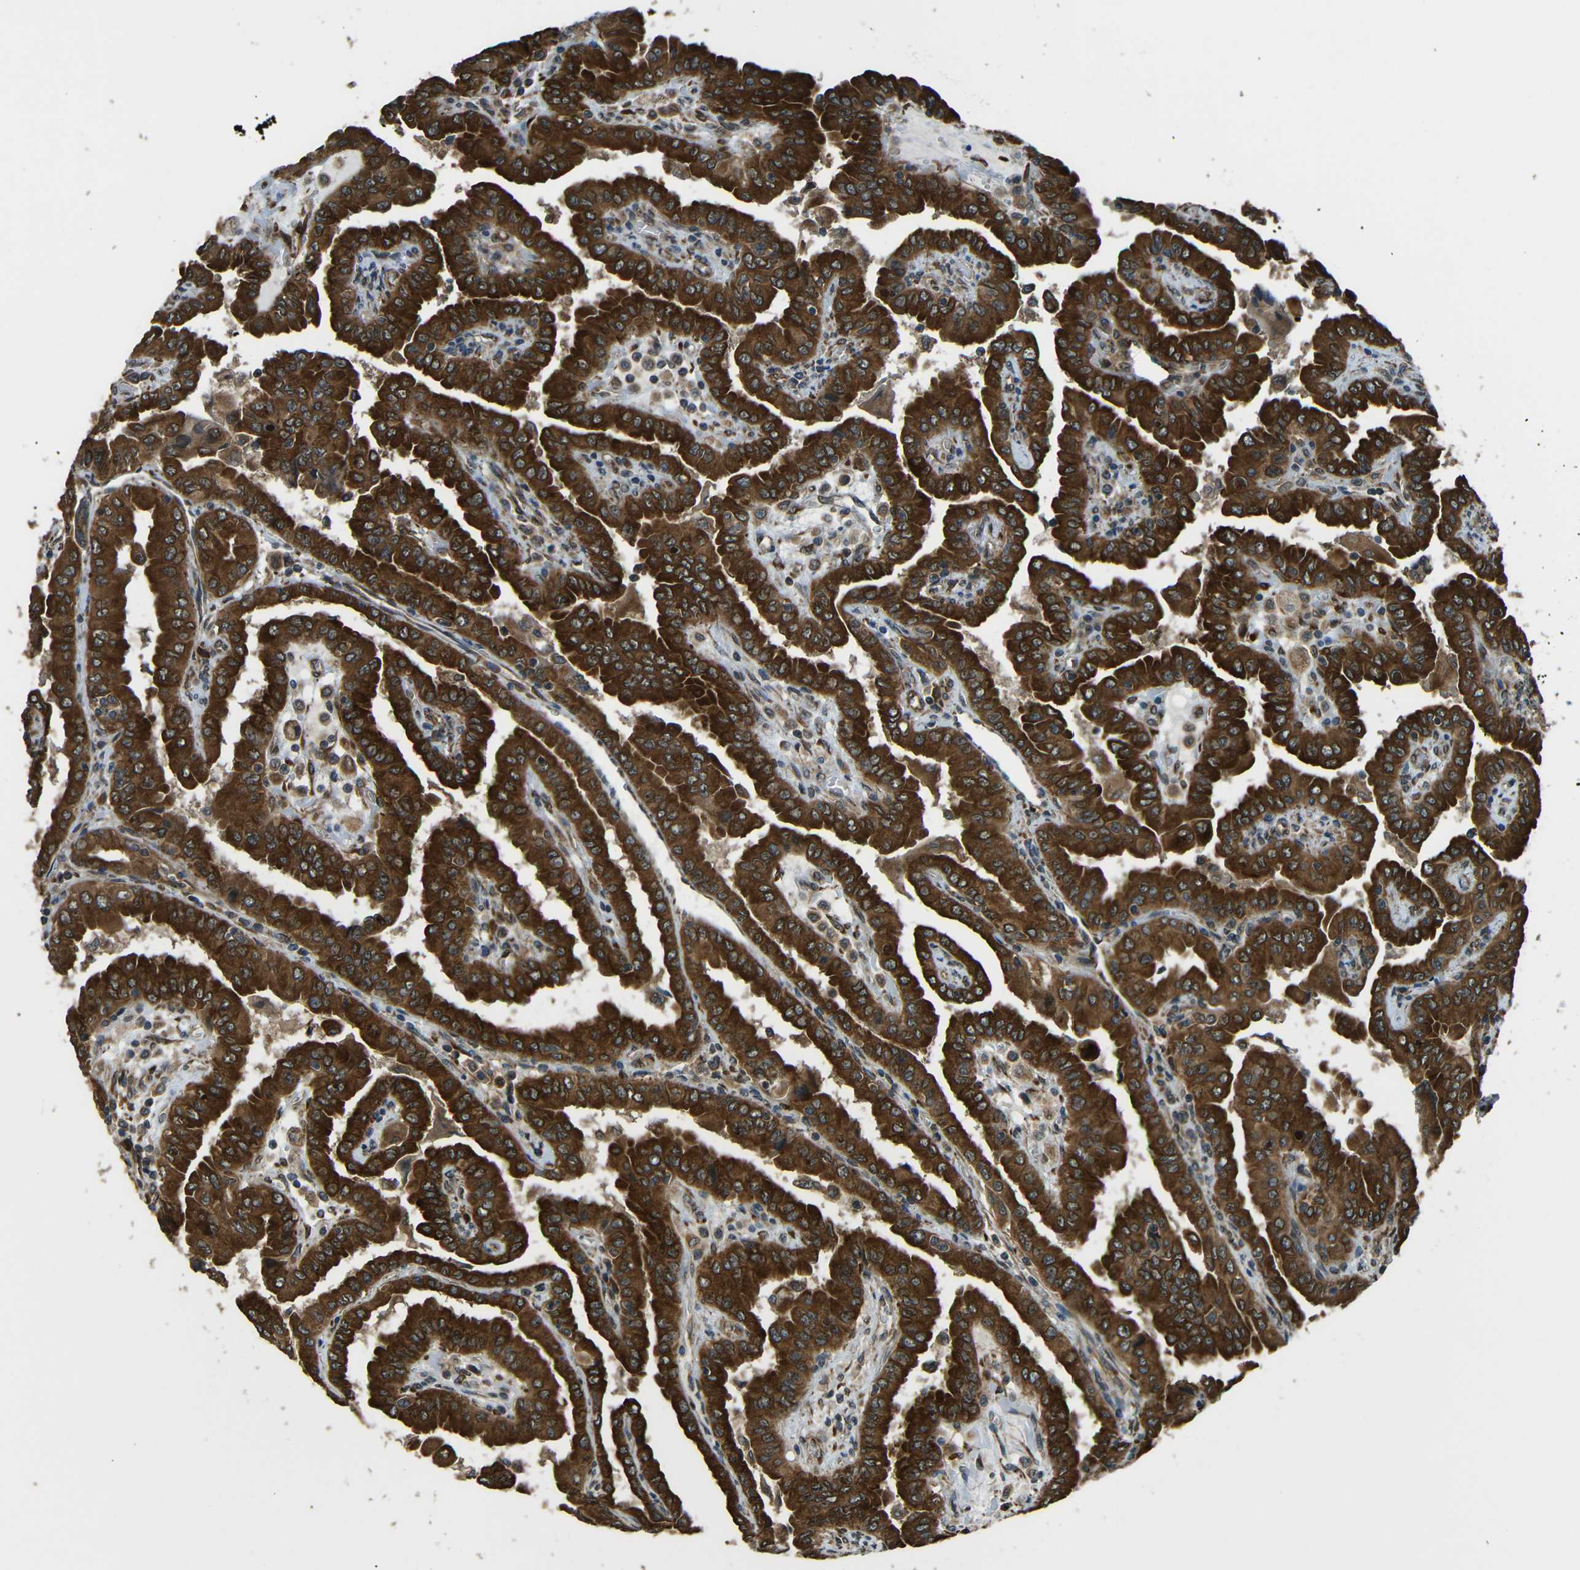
{"staining": {"intensity": "strong", "quantity": ">75%", "location": "cytoplasmic/membranous"}, "tissue": "thyroid cancer", "cell_type": "Tumor cells", "image_type": "cancer", "snomed": [{"axis": "morphology", "description": "Papillary adenocarcinoma, NOS"}, {"axis": "topography", "description": "Thyroid gland"}], "caption": "Protein expression analysis of papillary adenocarcinoma (thyroid) shows strong cytoplasmic/membranous expression in about >75% of tumor cells. (Stains: DAB in brown, nuclei in blue, Microscopy: brightfield microscopy at high magnification).", "gene": "VAPB", "patient": {"sex": "male", "age": 33}}